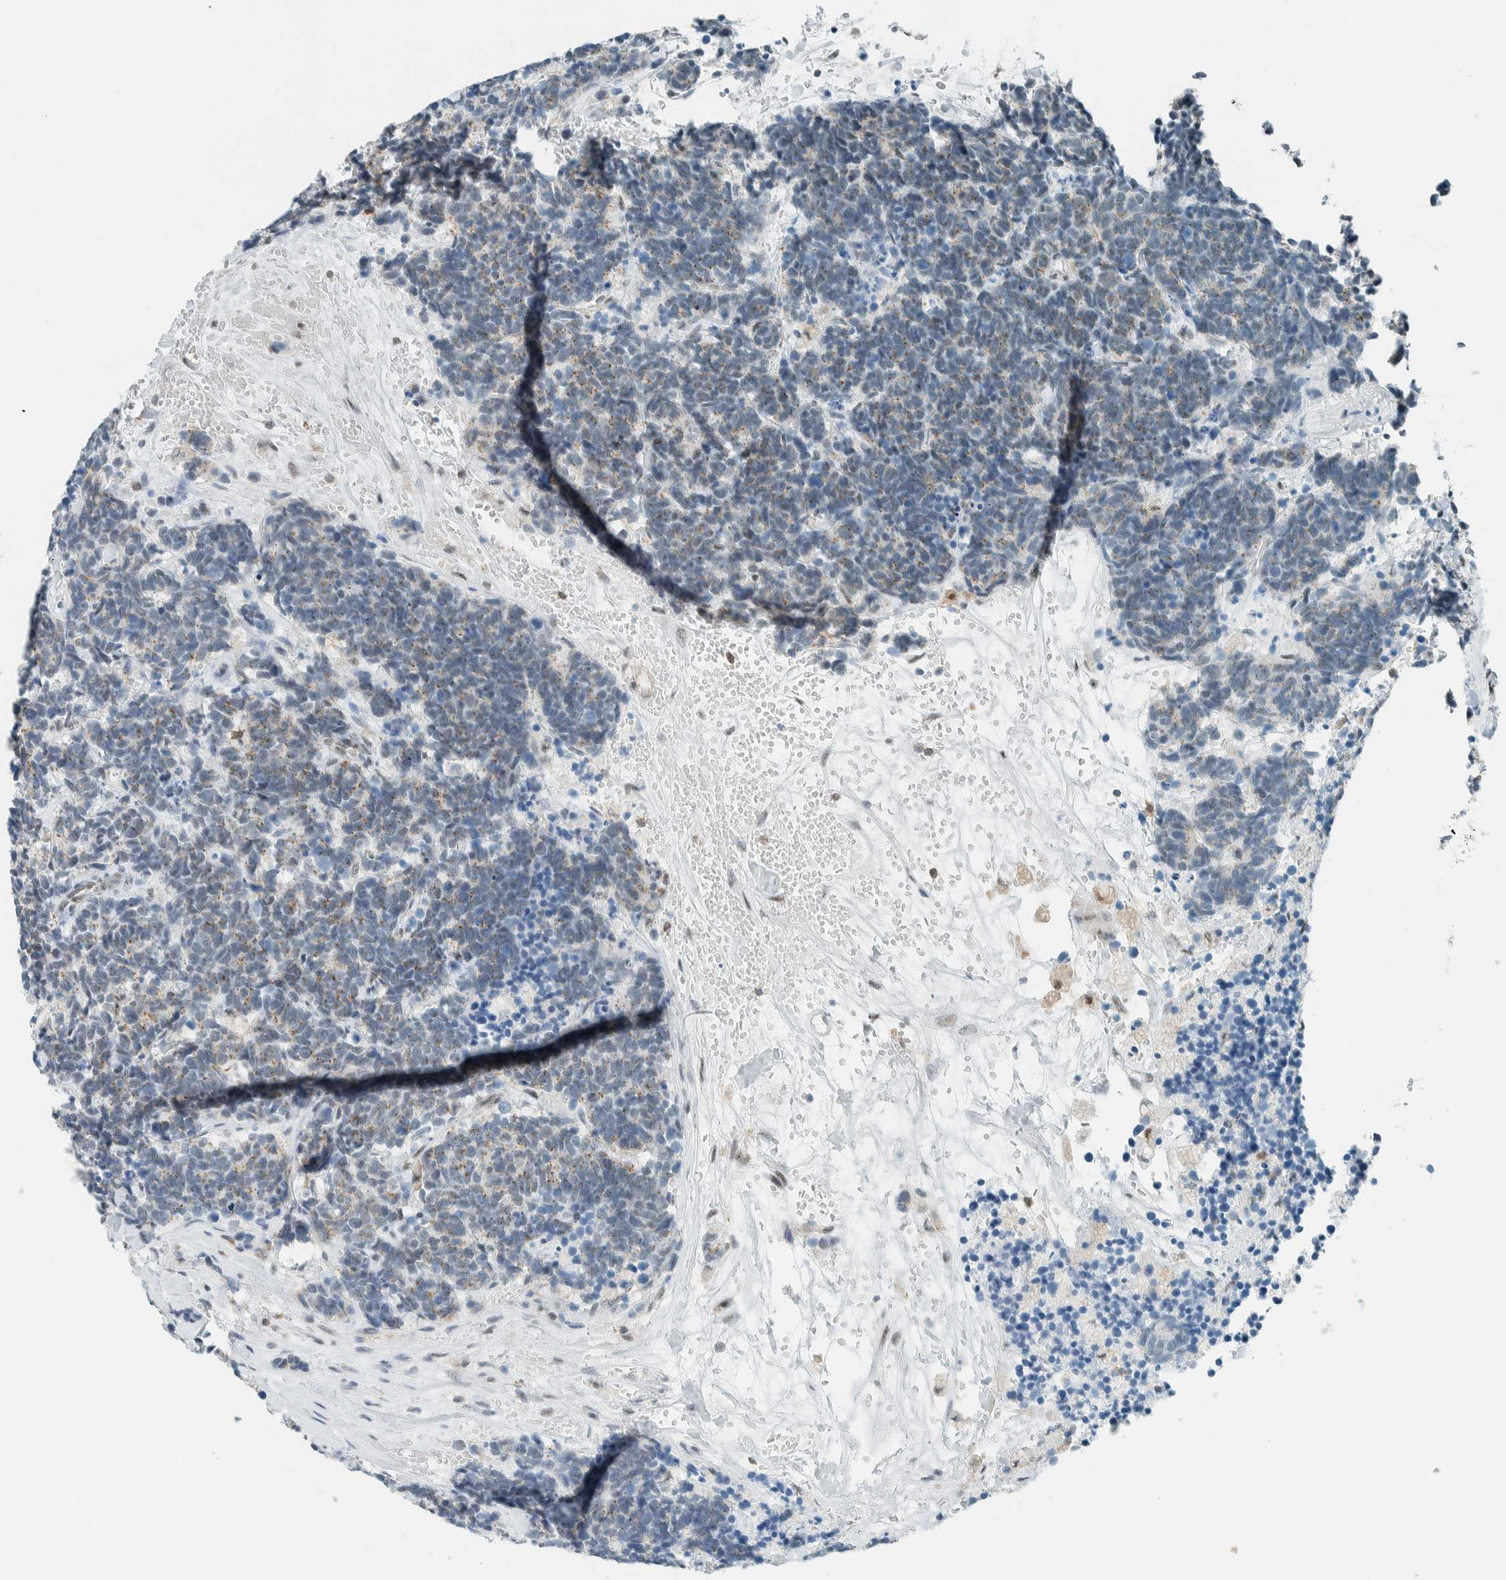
{"staining": {"intensity": "weak", "quantity": ">75%", "location": "cytoplasmic/membranous"}, "tissue": "carcinoid", "cell_type": "Tumor cells", "image_type": "cancer", "snomed": [{"axis": "morphology", "description": "Carcinoma, NOS"}, {"axis": "morphology", "description": "Carcinoid, malignant, NOS"}, {"axis": "topography", "description": "Urinary bladder"}], "caption": "The histopathology image exhibits a brown stain indicating the presence of a protein in the cytoplasmic/membranous of tumor cells in carcinoma.", "gene": "CYSRT1", "patient": {"sex": "male", "age": 57}}